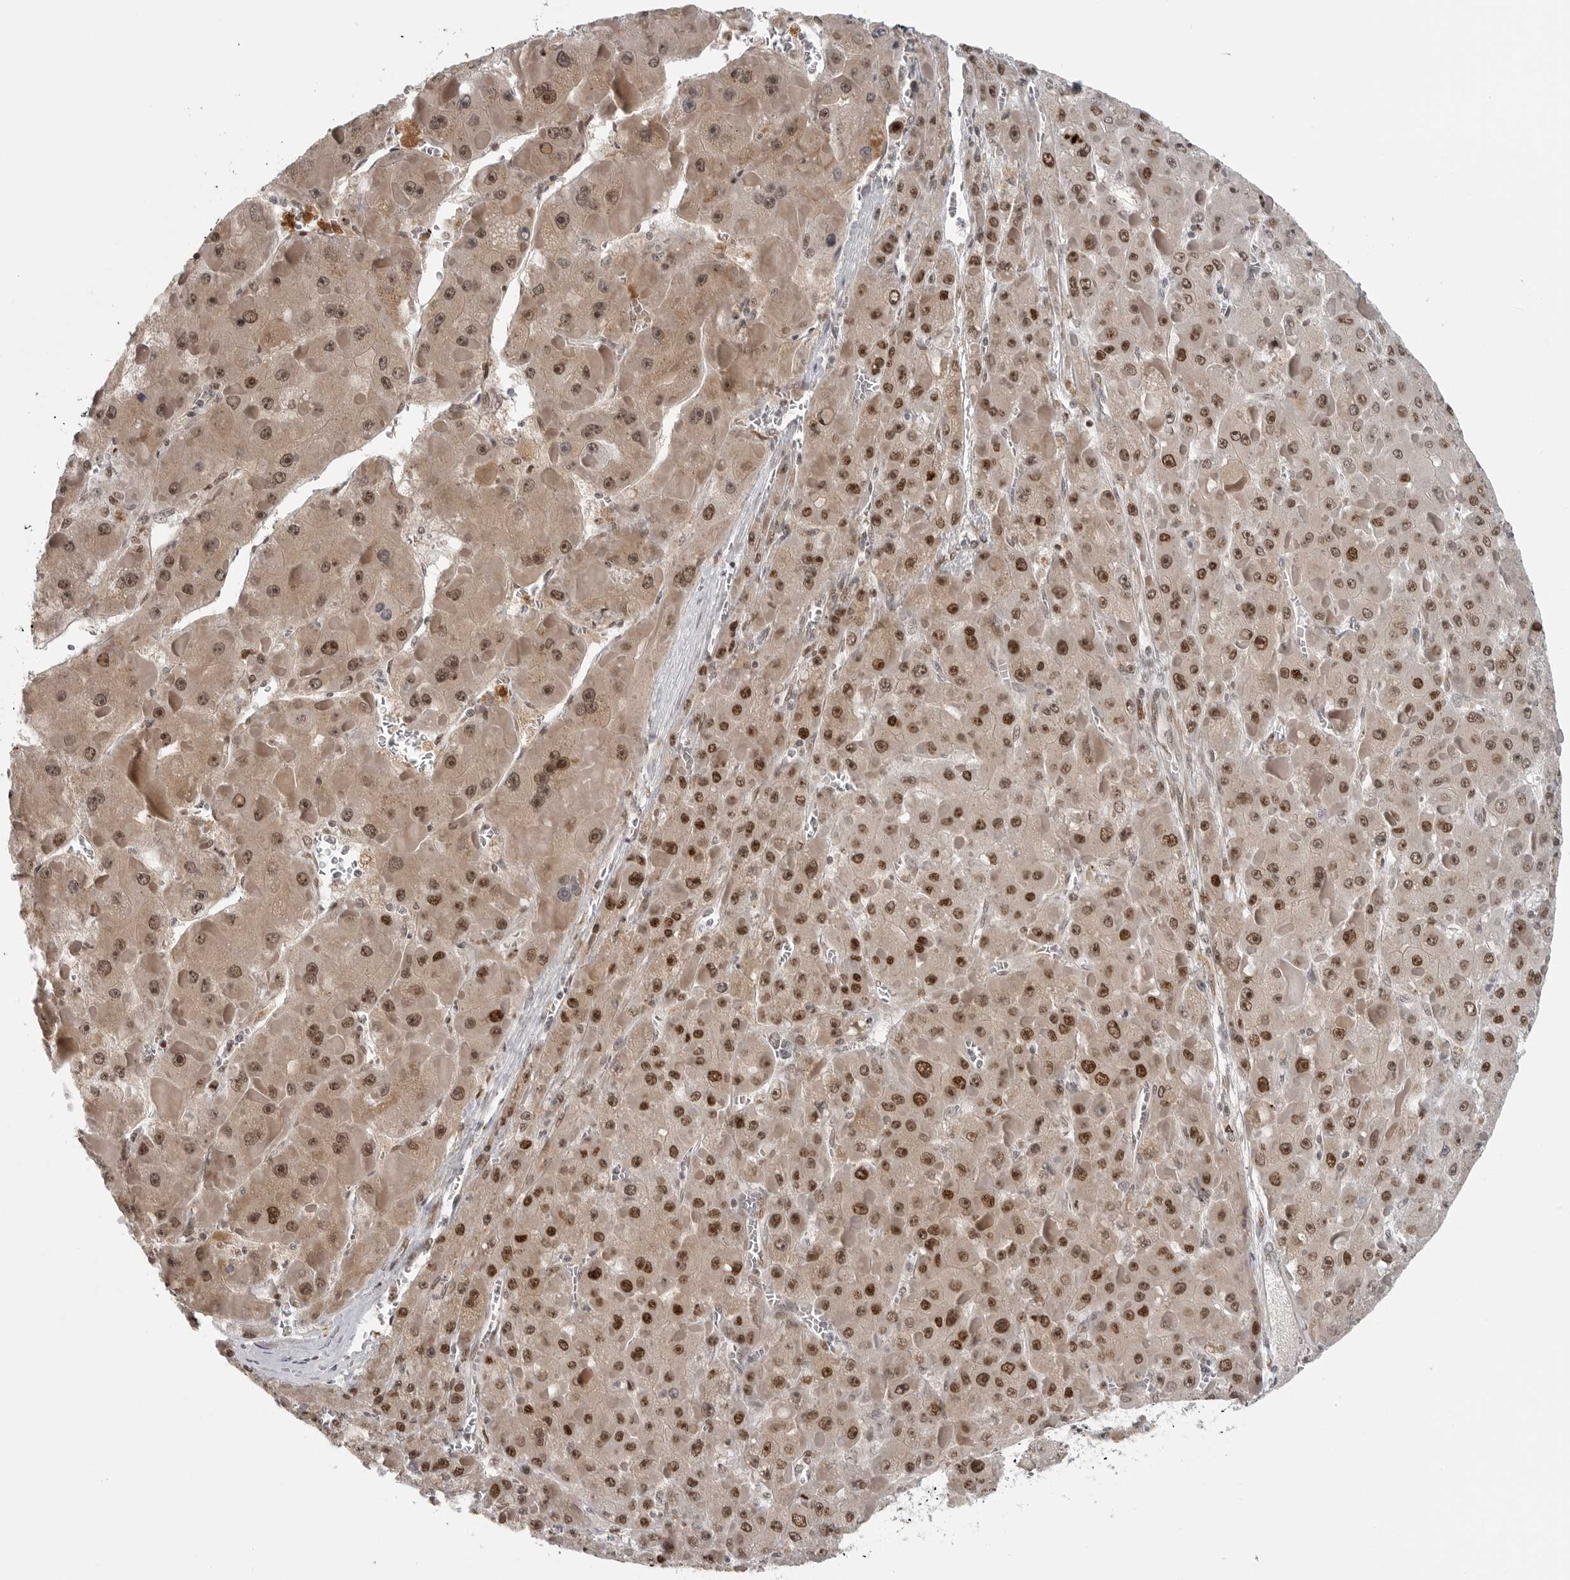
{"staining": {"intensity": "strong", "quantity": ">75%", "location": "nuclear"}, "tissue": "liver cancer", "cell_type": "Tumor cells", "image_type": "cancer", "snomed": [{"axis": "morphology", "description": "Carcinoma, Hepatocellular, NOS"}, {"axis": "topography", "description": "Liver"}], "caption": "Immunohistochemistry (DAB) staining of human hepatocellular carcinoma (liver) shows strong nuclear protein expression in about >75% of tumor cells. (DAB (3,3'-diaminobenzidine) = brown stain, brightfield microscopy at high magnification).", "gene": "PRDM10", "patient": {"sex": "female", "age": 73}}